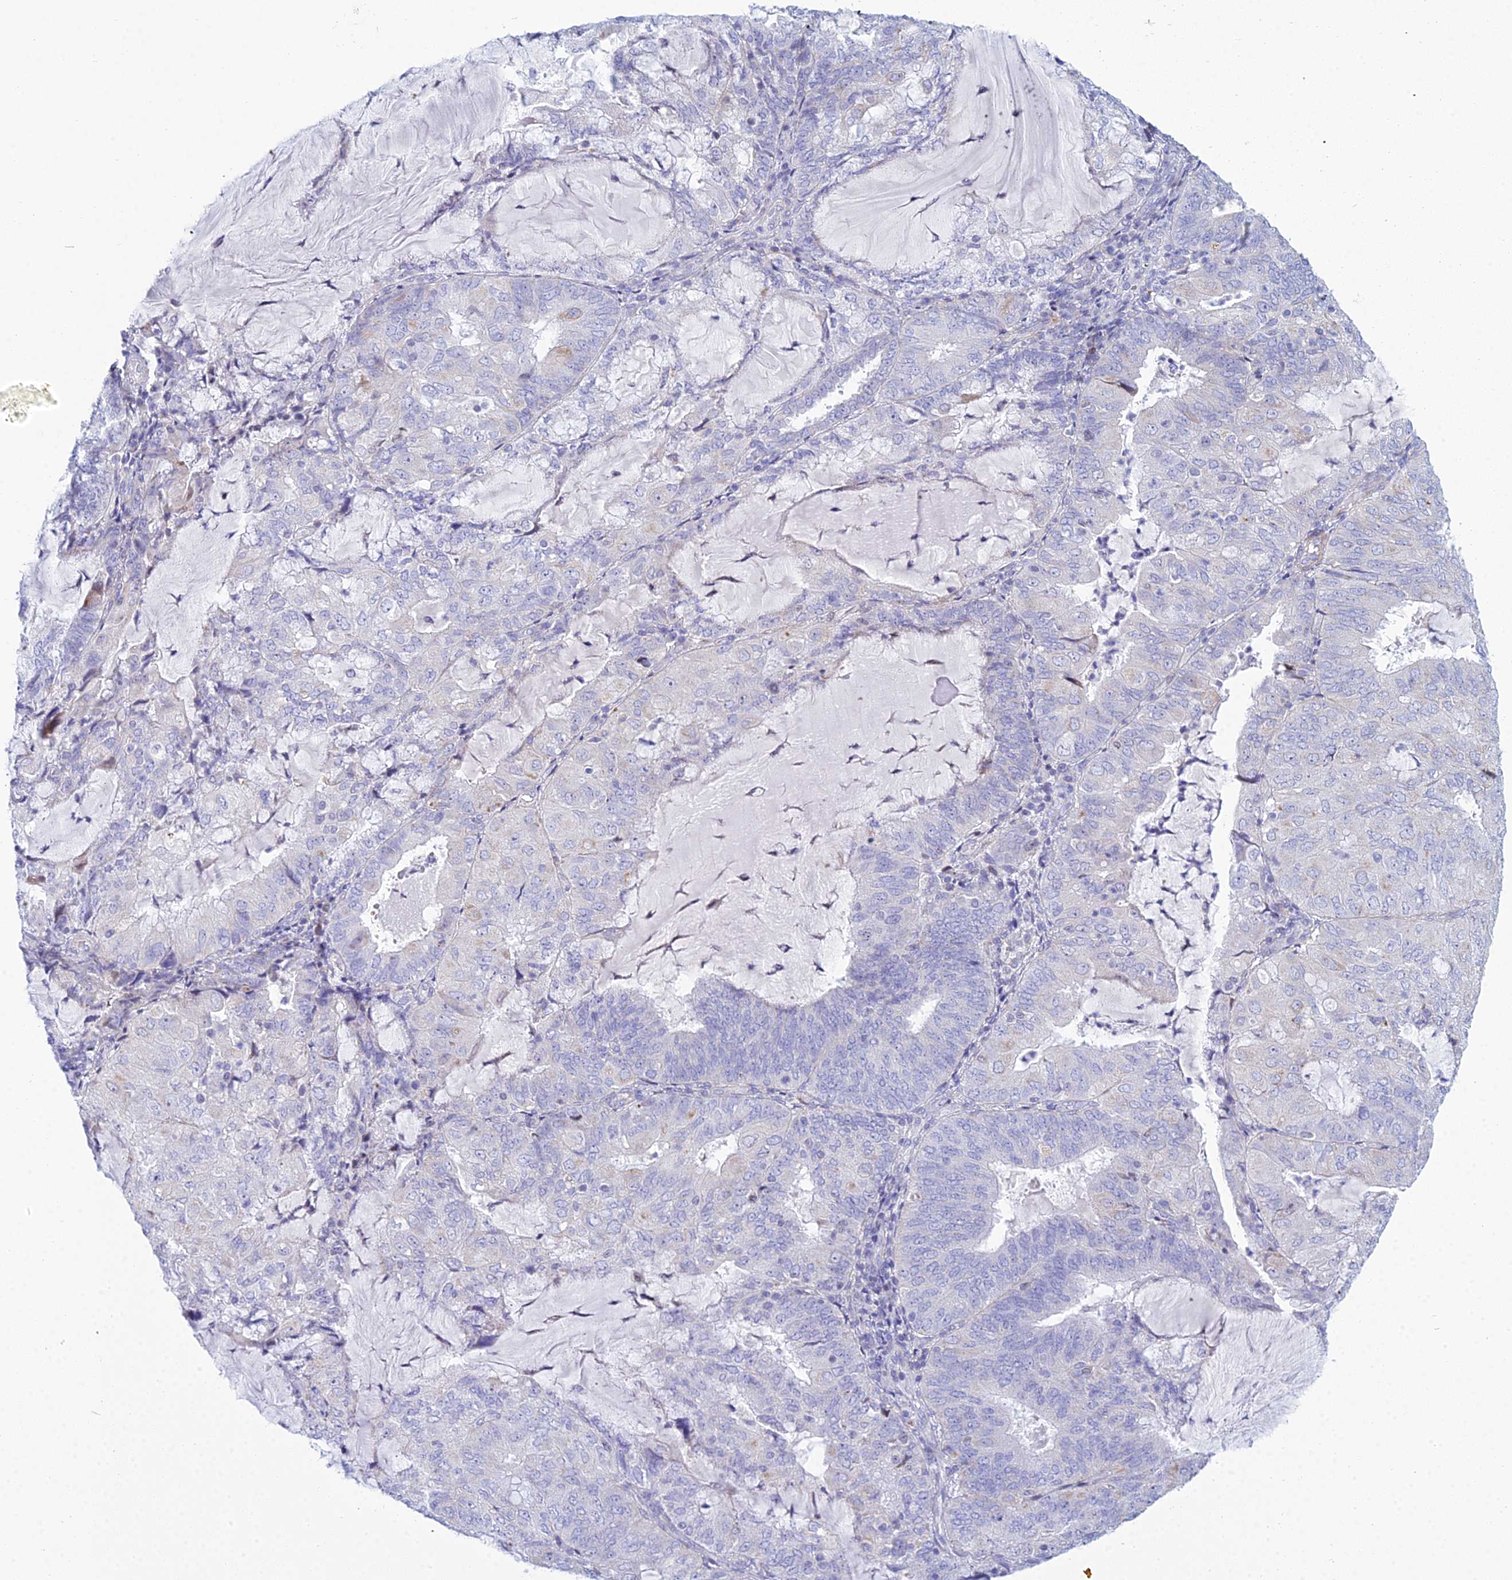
{"staining": {"intensity": "negative", "quantity": "none", "location": "none"}, "tissue": "endometrial cancer", "cell_type": "Tumor cells", "image_type": "cancer", "snomed": [{"axis": "morphology", "description": "Adenocarcinoma, NOS"}, {"axis": "topography", "description": "Endometrium"}], "caption": "A micrograph of endometrial cancer (adenocarcinoma) stained for a protein reveals no brown staining in tumor cells.", "gene": "PRR13", "patient": {"sex": "female", "age": 81}}